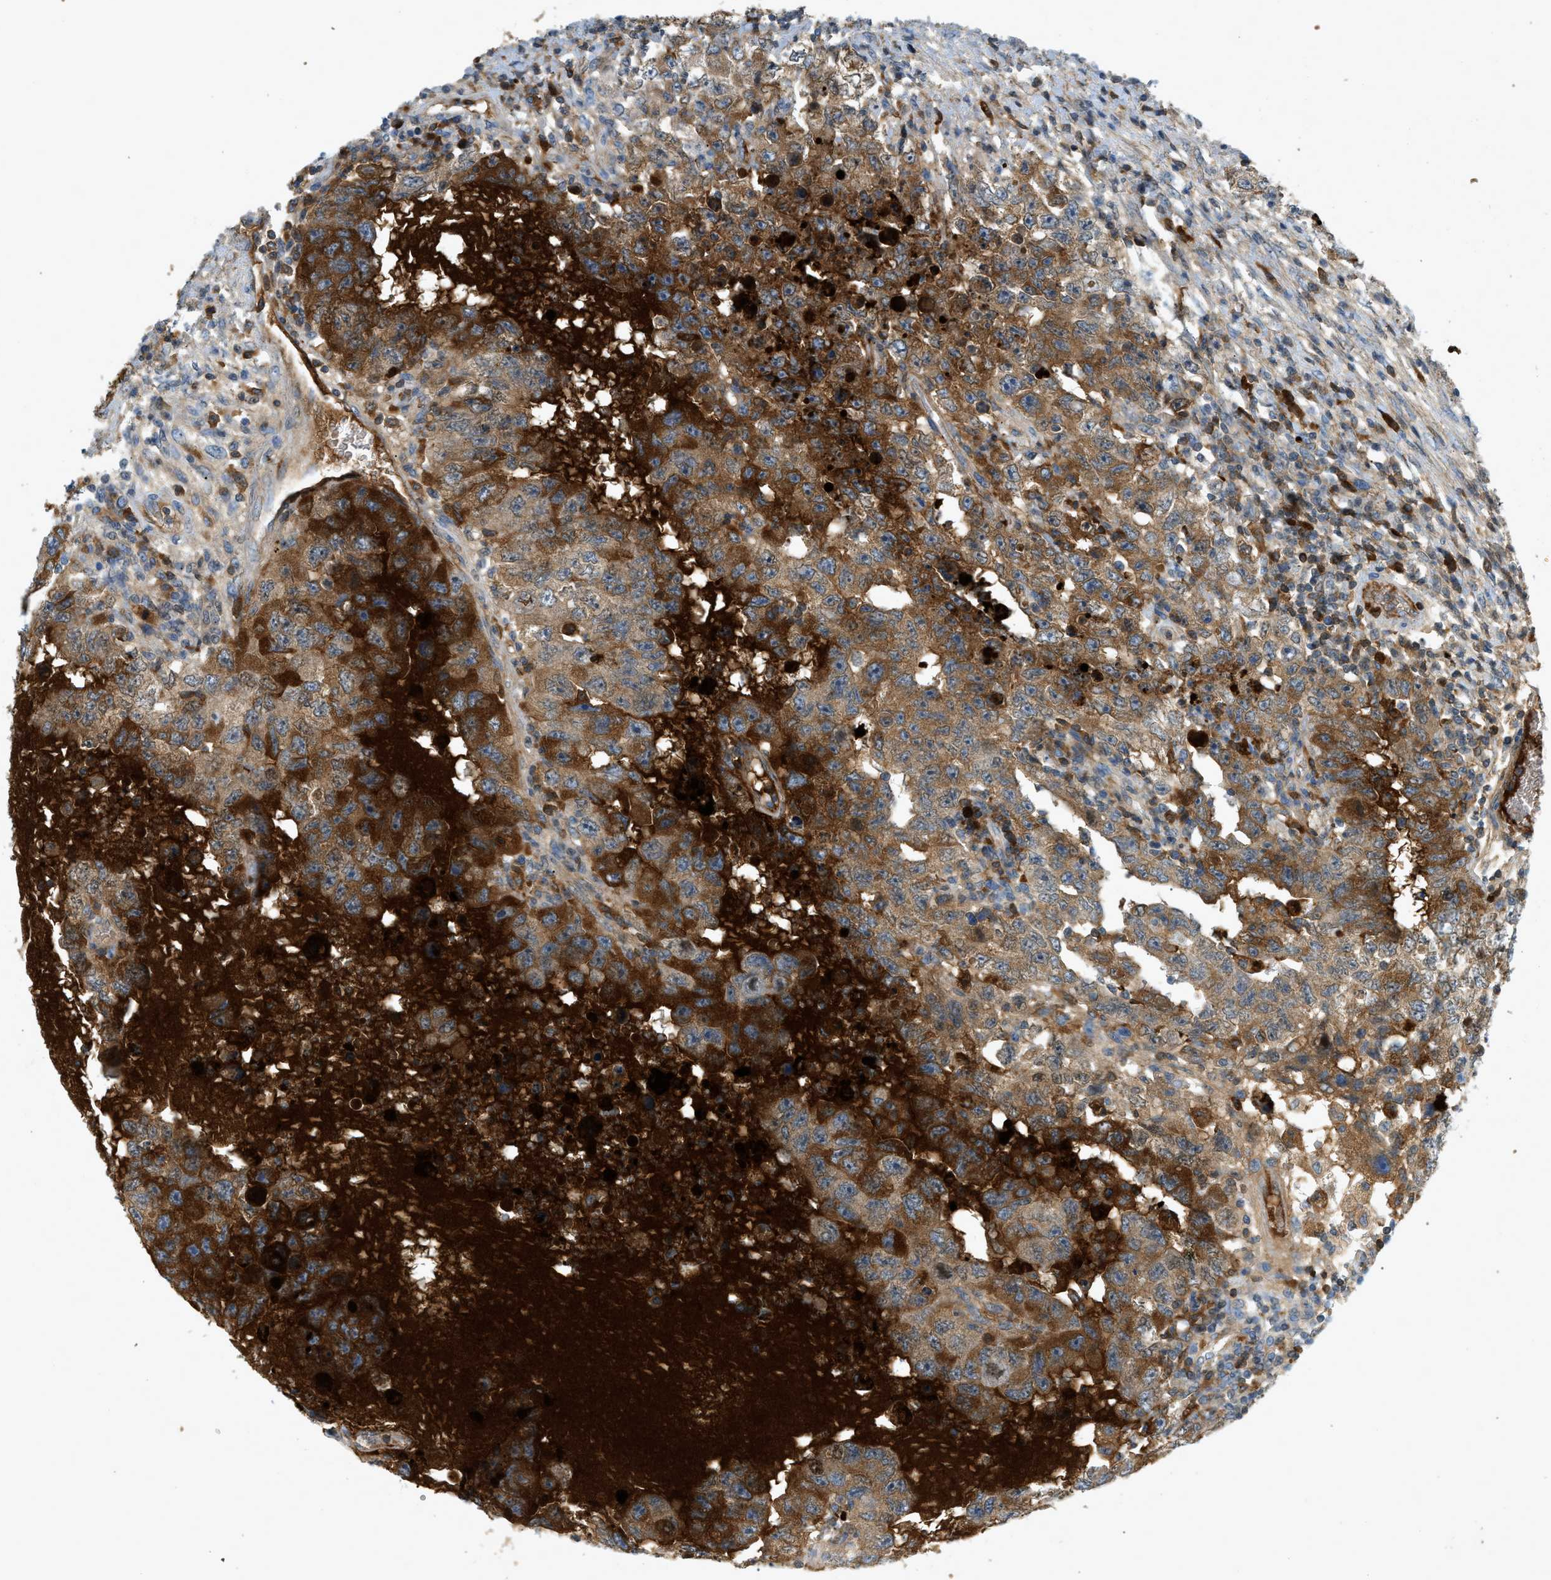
{"staining": {"intensity": "moderate", "quantity": ">75%", "location": "cytoplasmic/membranous"}, "tissue": "testis cancer", "cell_type": "Tumor cells", "image_type": "cancer", "snomed": [{"axis": "morphology", "description": "Carcinoma, Embryonal, NOS"}, {"axis": "topography", "description": "Testis"}], "caption": "Brown immunohistochemical staining in human testis cancer (embryonal carcinoma) reveals moderate cytoplasmic/membranous expression in about >75% of tumor cells.", "gene": "F2", "patient": {"sex": "male", "age": 26}}